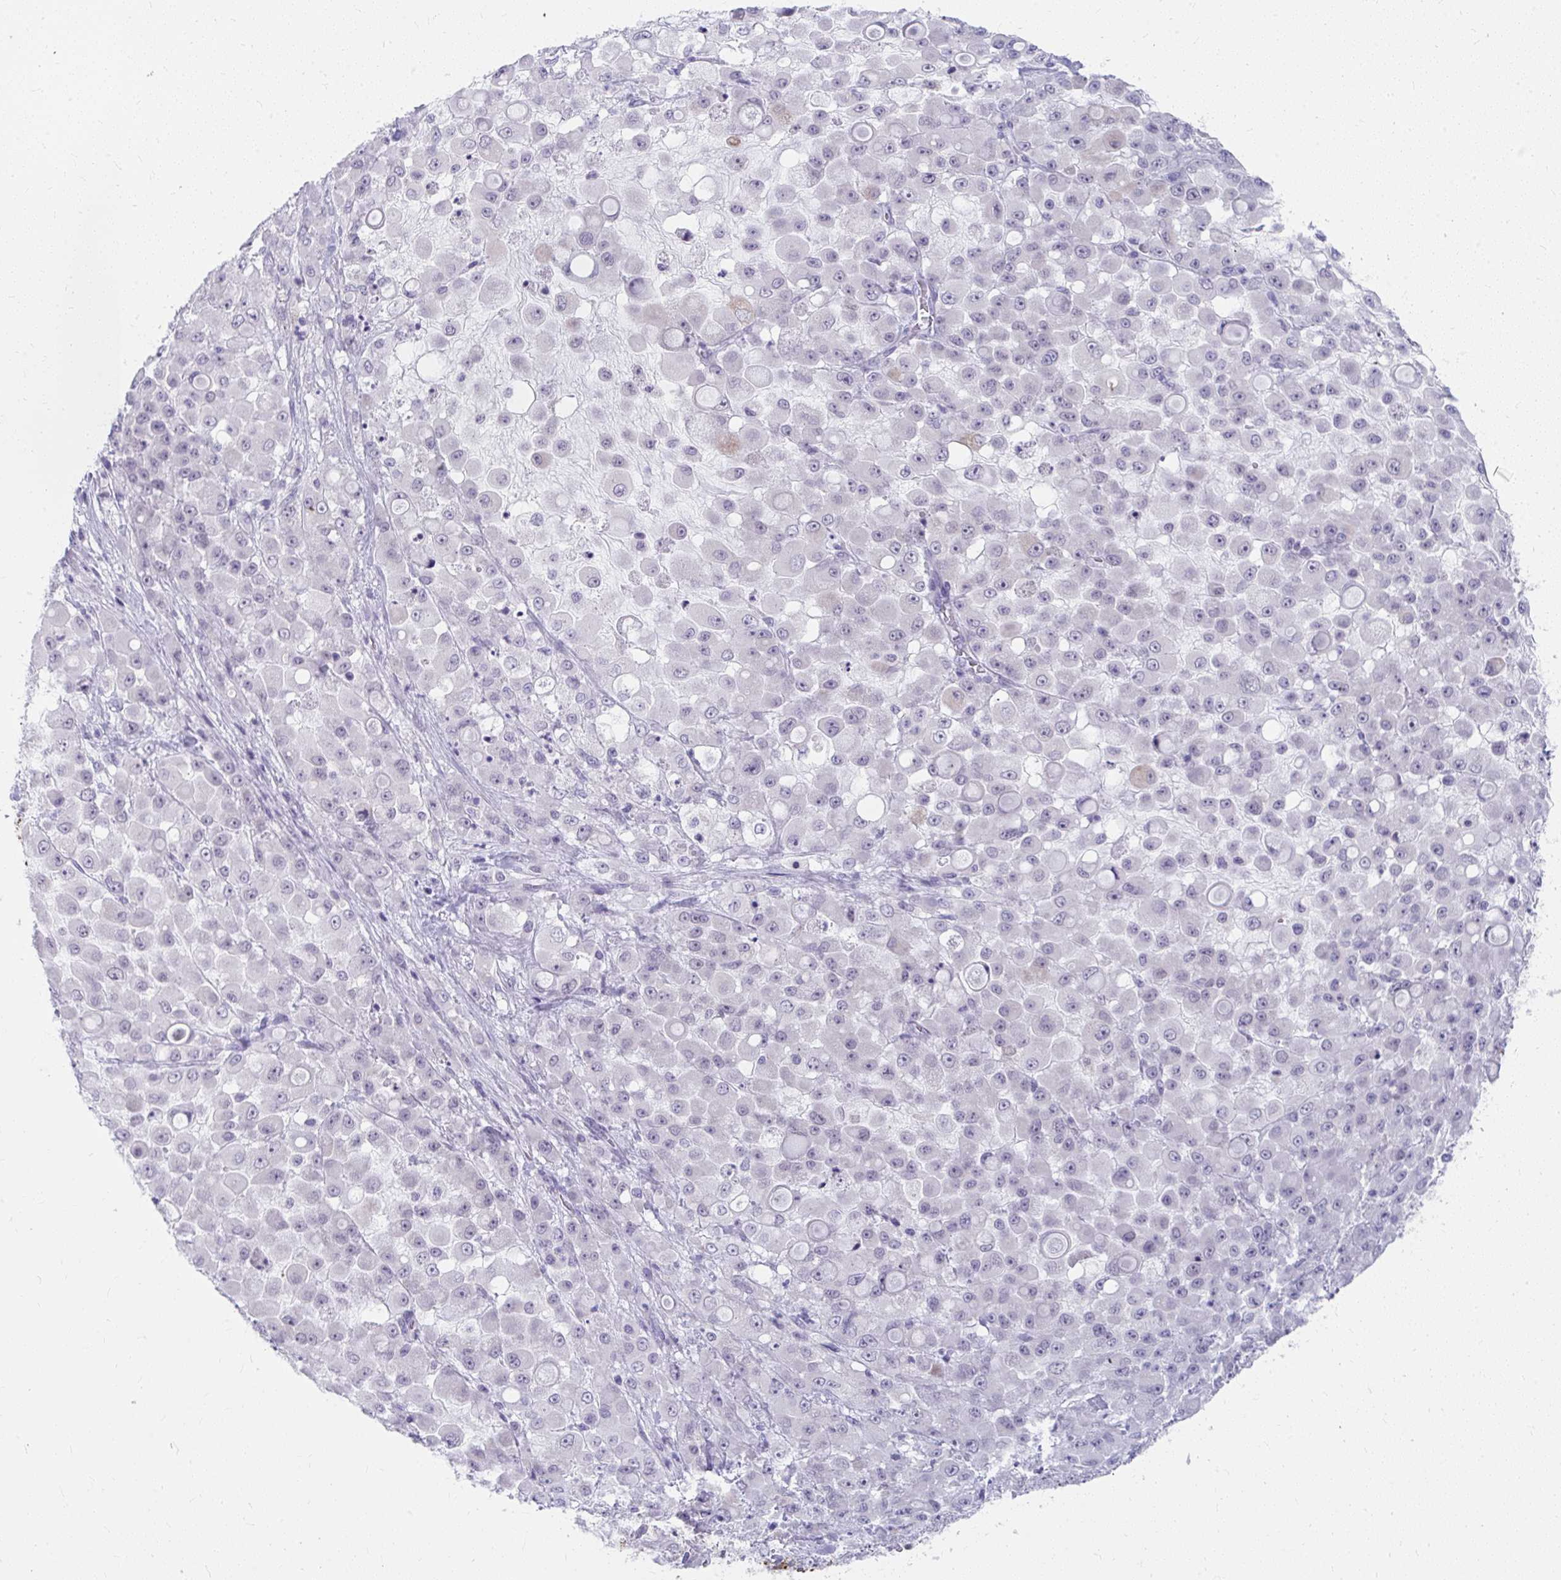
{"staining": {"intensity": "negative", "quantity": "none", "location": "none"}, "tissue": "stomach cancer", "cell_type": "Tumor cells", "image_type": "cancer", "snomed": [{"axis": "morphology", "description": "Adenocarcinoma, NOS"}, {"axis": "topography", "description": "Stomach"}], "caption": "There is no significant staining in tumor cells of stomach cancer (adenocarcinoma). (Brightfield microscopy of DAB immunohistochemistry (IHC) at high magnification).", "gene": "UGT3A2", "patient": {"sex": "female", "age": 76}}